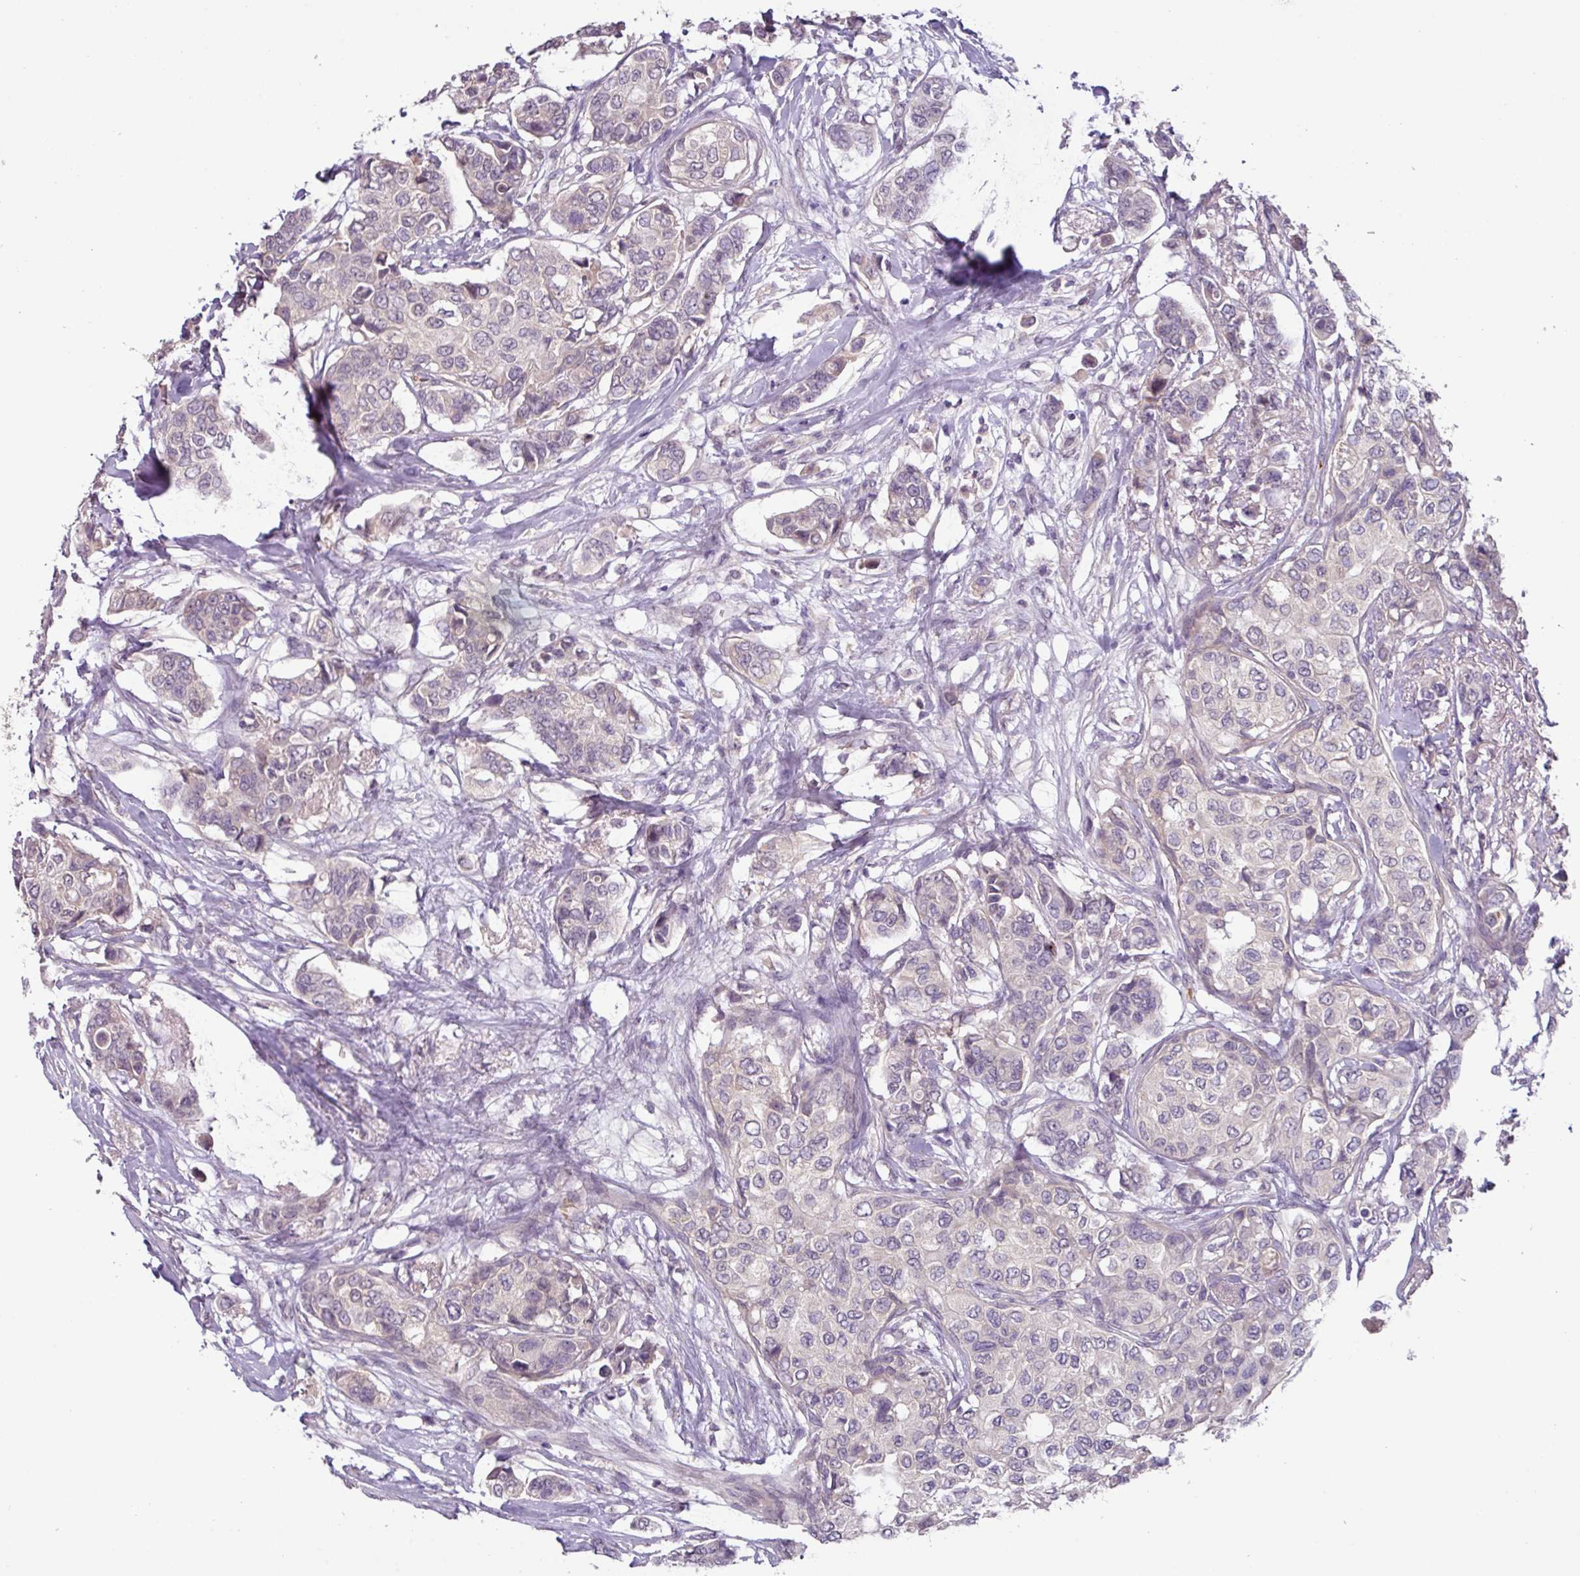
{"staining": {"intensity": "negative", "quantity": "none", "location": "none"}, "tissue": "breast cancer", "cell_type": "Tumor cells", "image_type": "cancer", "snomed": [{"axis": "morphology", "description": "Lobular carcinoma"}, {"axis": "topography", "description": "Breast"}], "caption": "Tumor cells show no significant expression in breast lobular carcinoma. (DAB (3,3'-diaminobenzidine) immunohistochemistry (IHC) with hematoxylin counter stain).", "gene": "SLC5A10", "patient": {"sex": "female", "age": 51}}